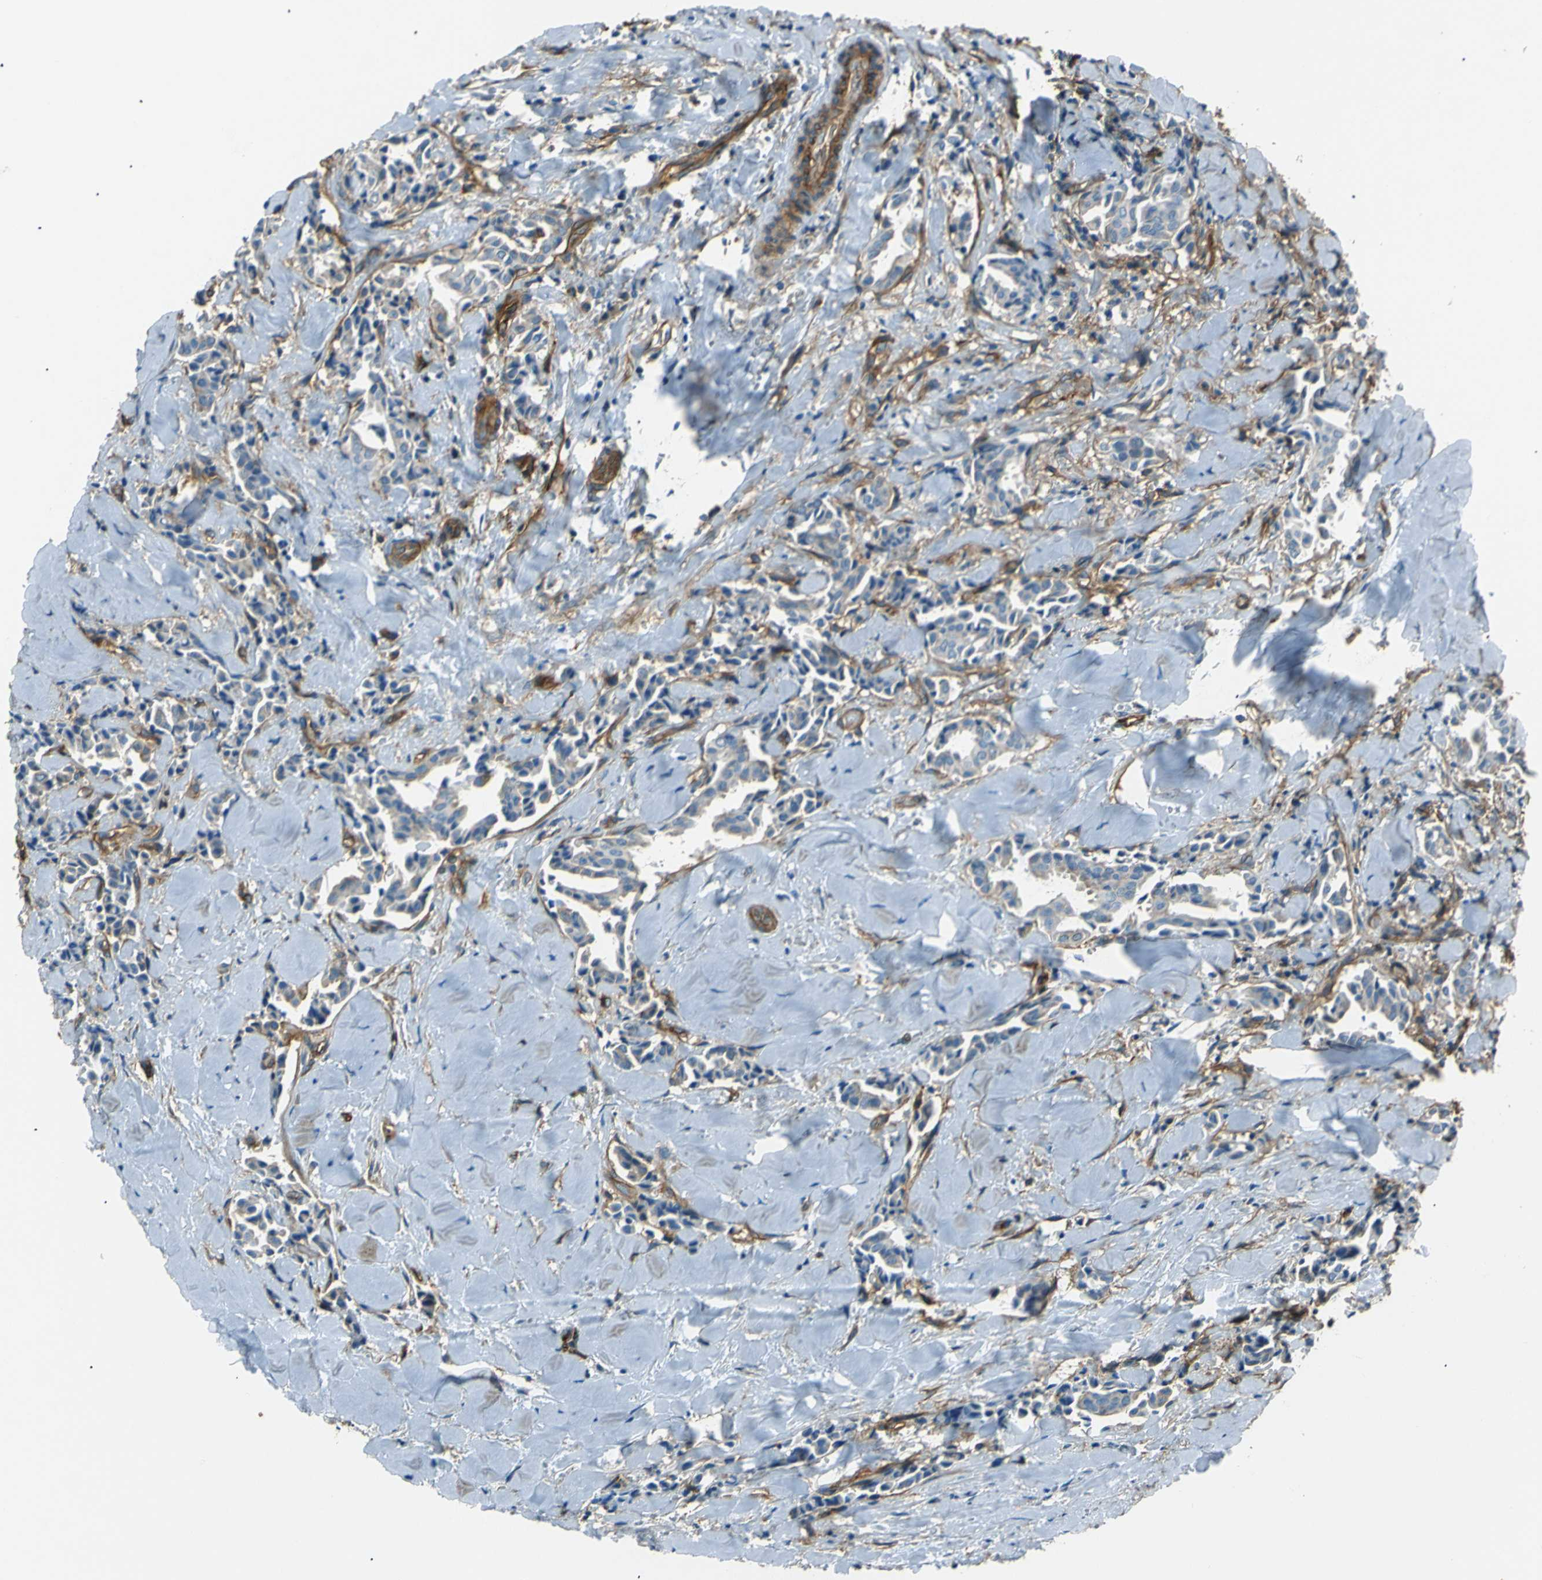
{"staining": {"intensity": "negative", "quantity": "none", "location": "none"}, "tissue": "head and neck cancer", "cell_type": "Tumor cells", "image_type": "cancer", "snomed": [{"axis": "morphology", "description": "Adenocarcinoma, NOS"}, {"axis": "topography", "description": "Salivary gland"}, {"axis": "topography", "description": "Head-Neck"}], "caption": "Immunohistochemical staining of head and neck cancer exhibits no significant staining in tumor cells.", "gene": "ENTPD1", "patient": {"sex": "female", "age": 59}}